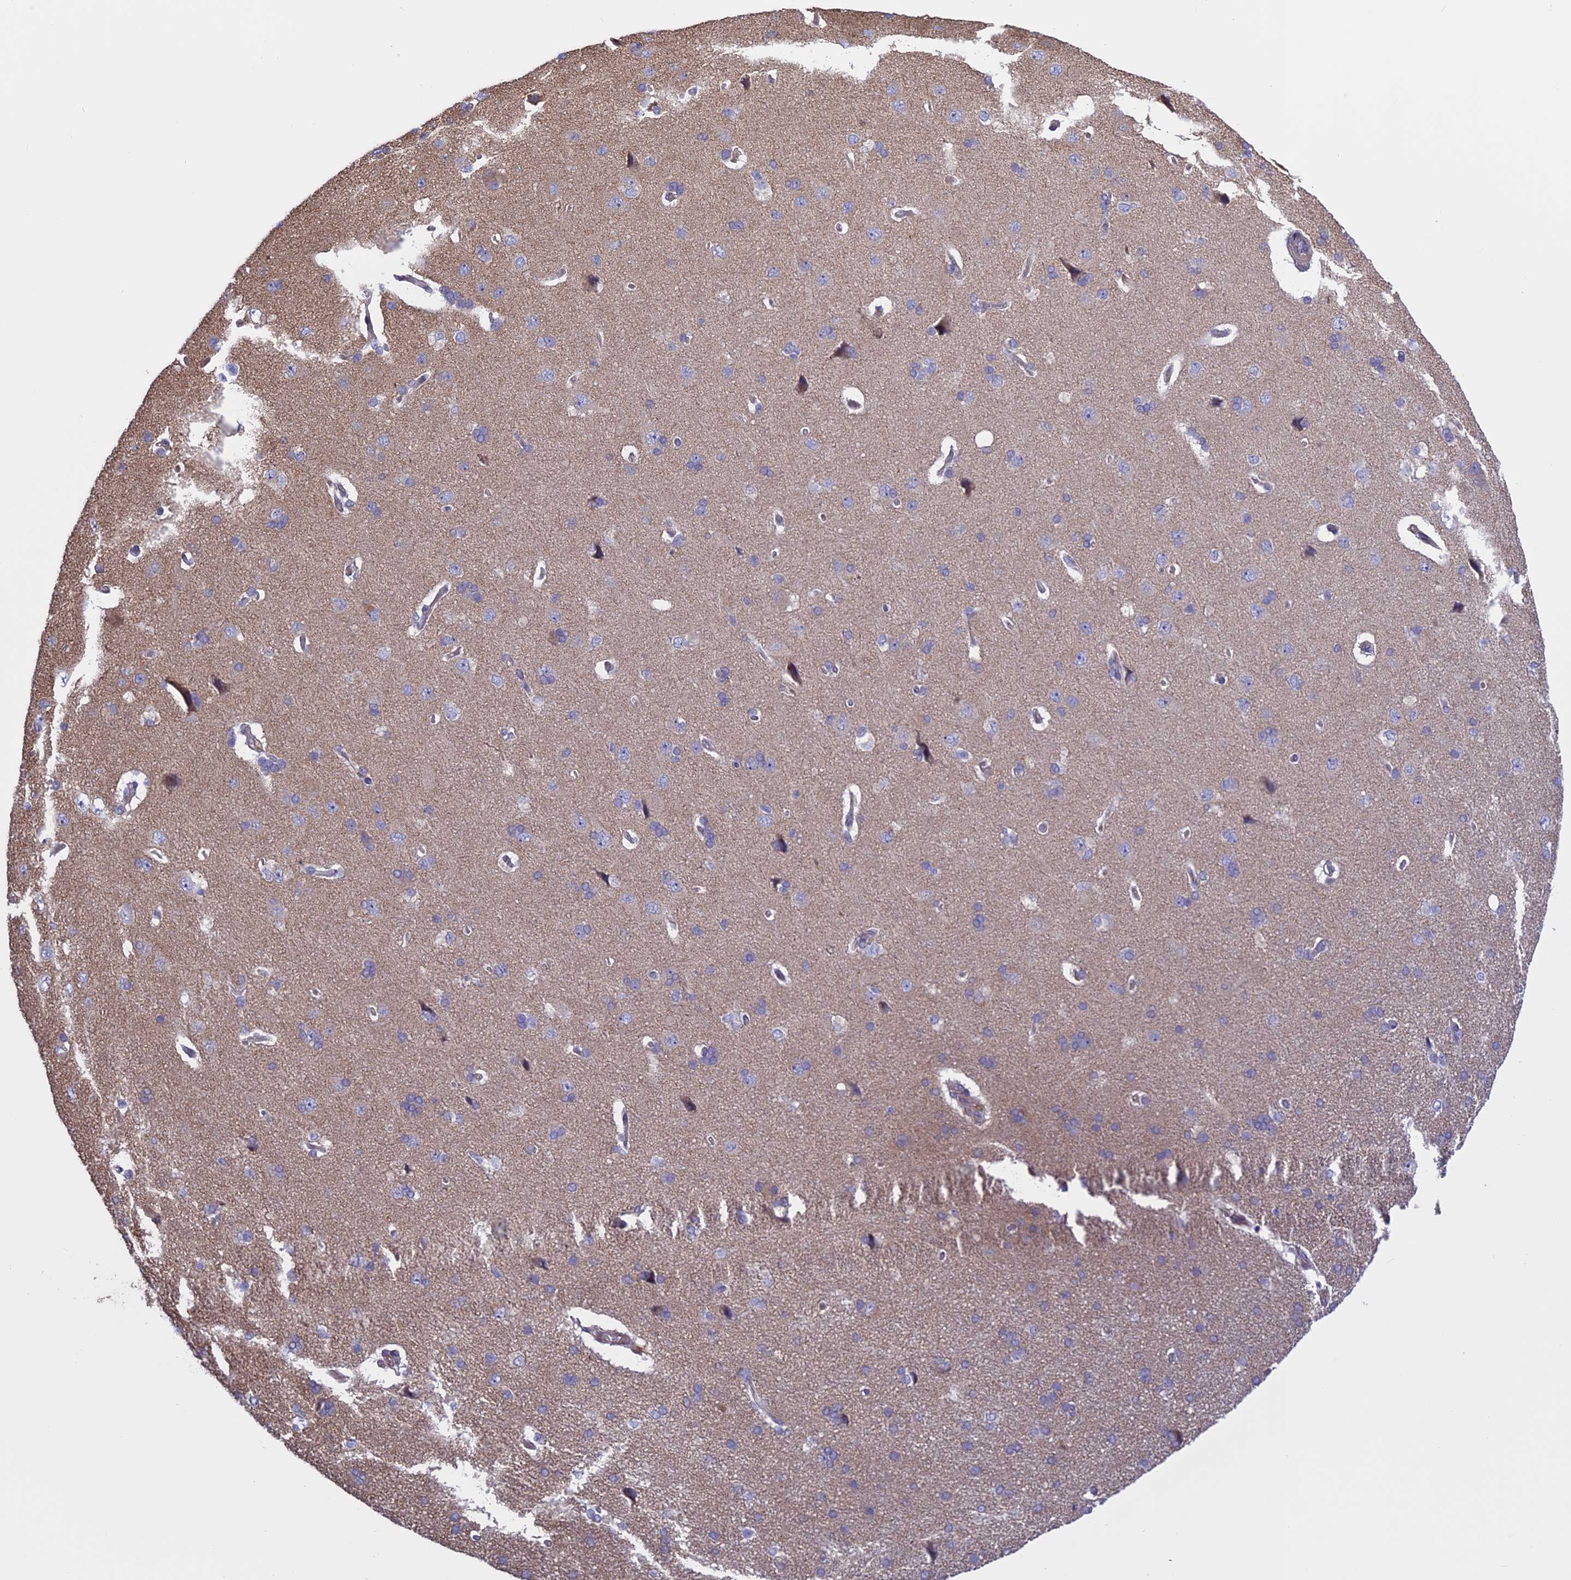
{"staining": {"intensity": "negative", "quantity": "none", "location": "none"}, "tissue": "cerebral cortex", "cell_type": "Endothelial cells", "image_type": "normal", "snomed": [{"axis": "morphology", "description": "Normal tissue, NOS"}, {"axis": "topography", "description": "Cerebral cortex"}], "caption": "A micrograph of human cerebral cortex is negative for staining in endothelial cells. (DAB (3,3'-diaminobenzidine) IHC with hematoxylin counter stain).", "gene": "BCL2L10", "patient": {"sex": "male", "age": 62}}